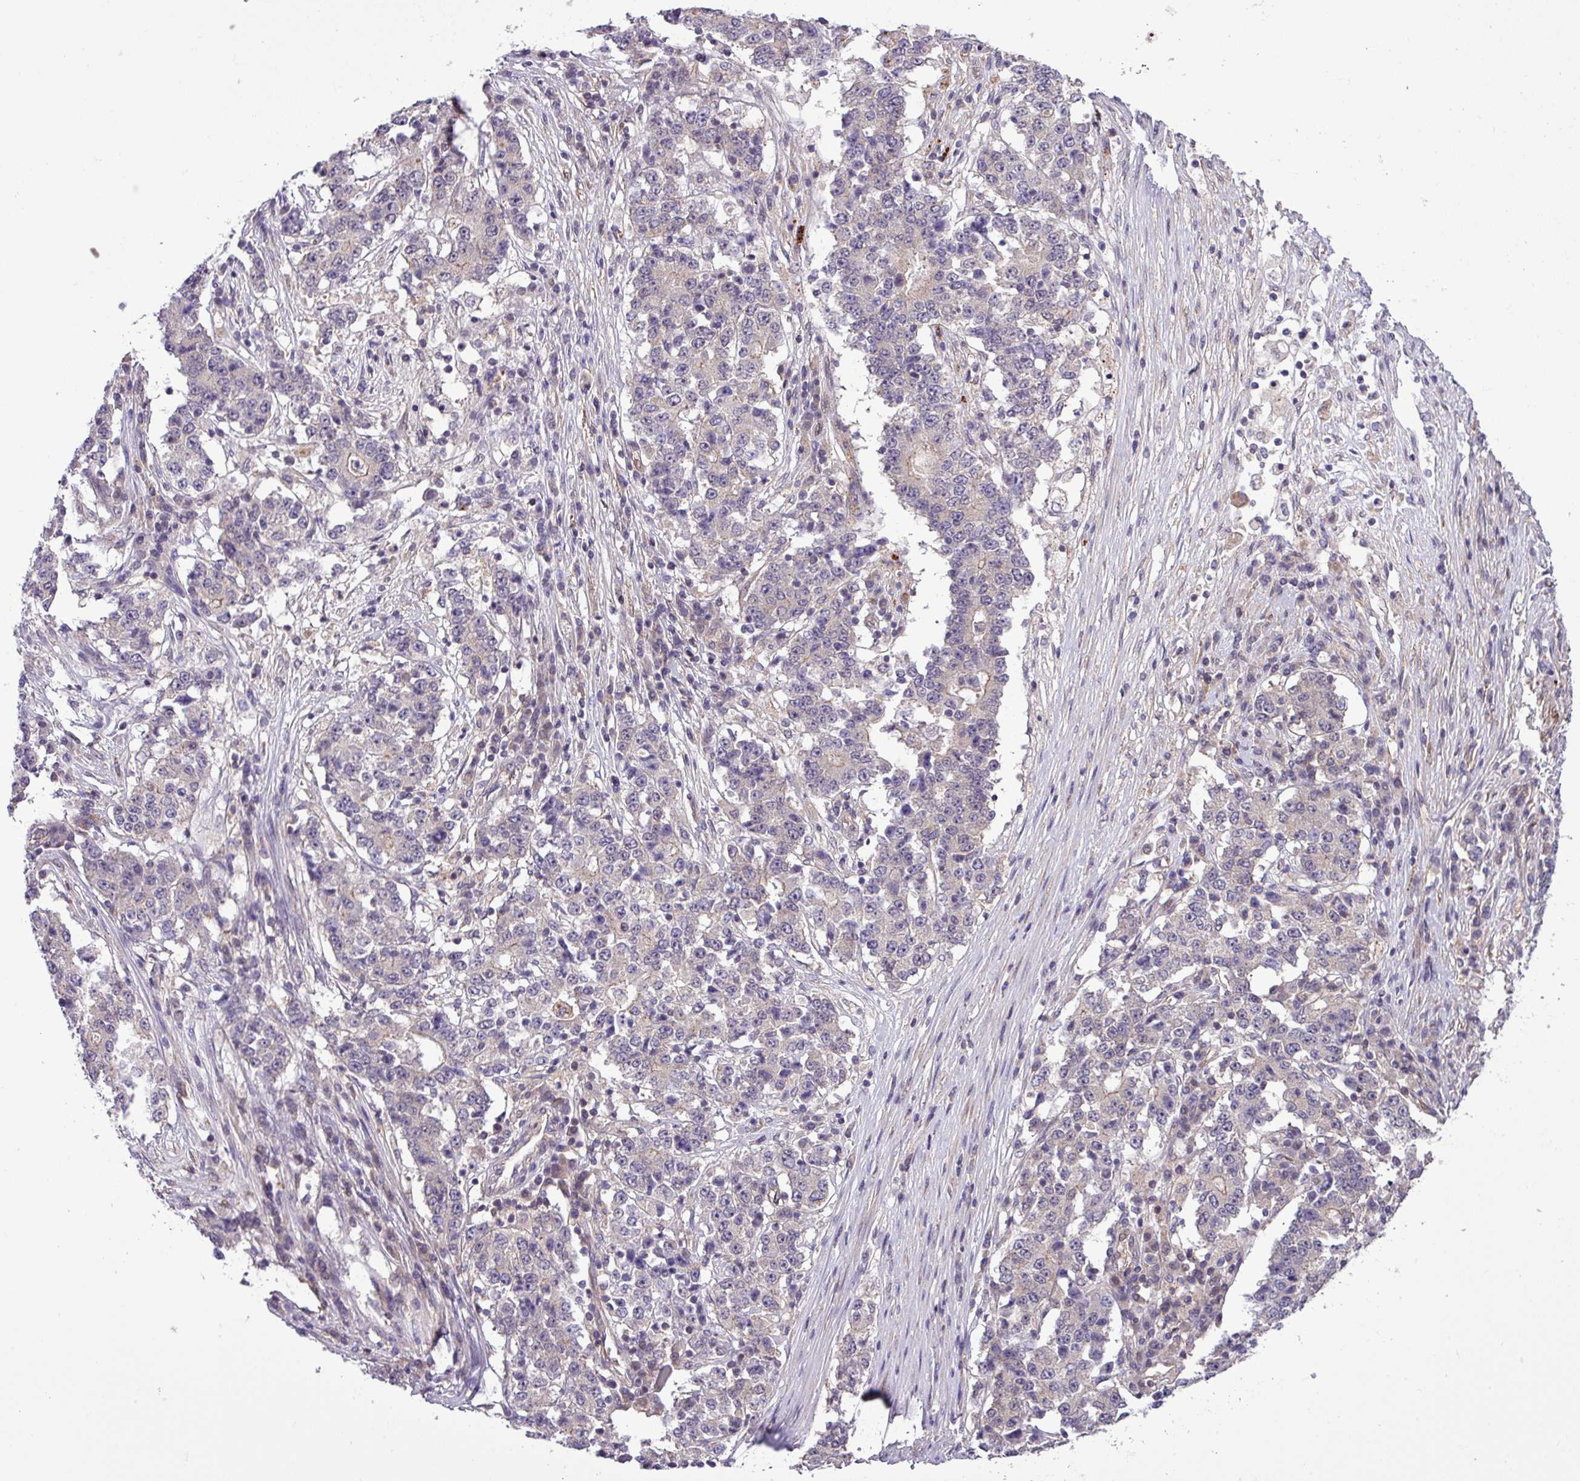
{"staining": {"intensity": "negative", "quantity": "none", "location": "none"}, "tissue": "stomach cancer", "cell_type": "Tumor cells", "image_type": "cancer", "snomed": [{"axis": "morphology", "description": "Adenocarcinoma, NOS"}, {"axis": "topography", "description": "Stomach"}], "caption": "Immunohistochemical staining of stomach adenocarcinoma shows no significant staining in tumor cells. (Stains: DAB (3,3'-diaminobenzidine) IHC with hematoxylin counter stain, Microscopy: brightfield microscopy at high magnification).", "gene": "CARHSP1", "patient": {"sex": "male", "age": 59}}